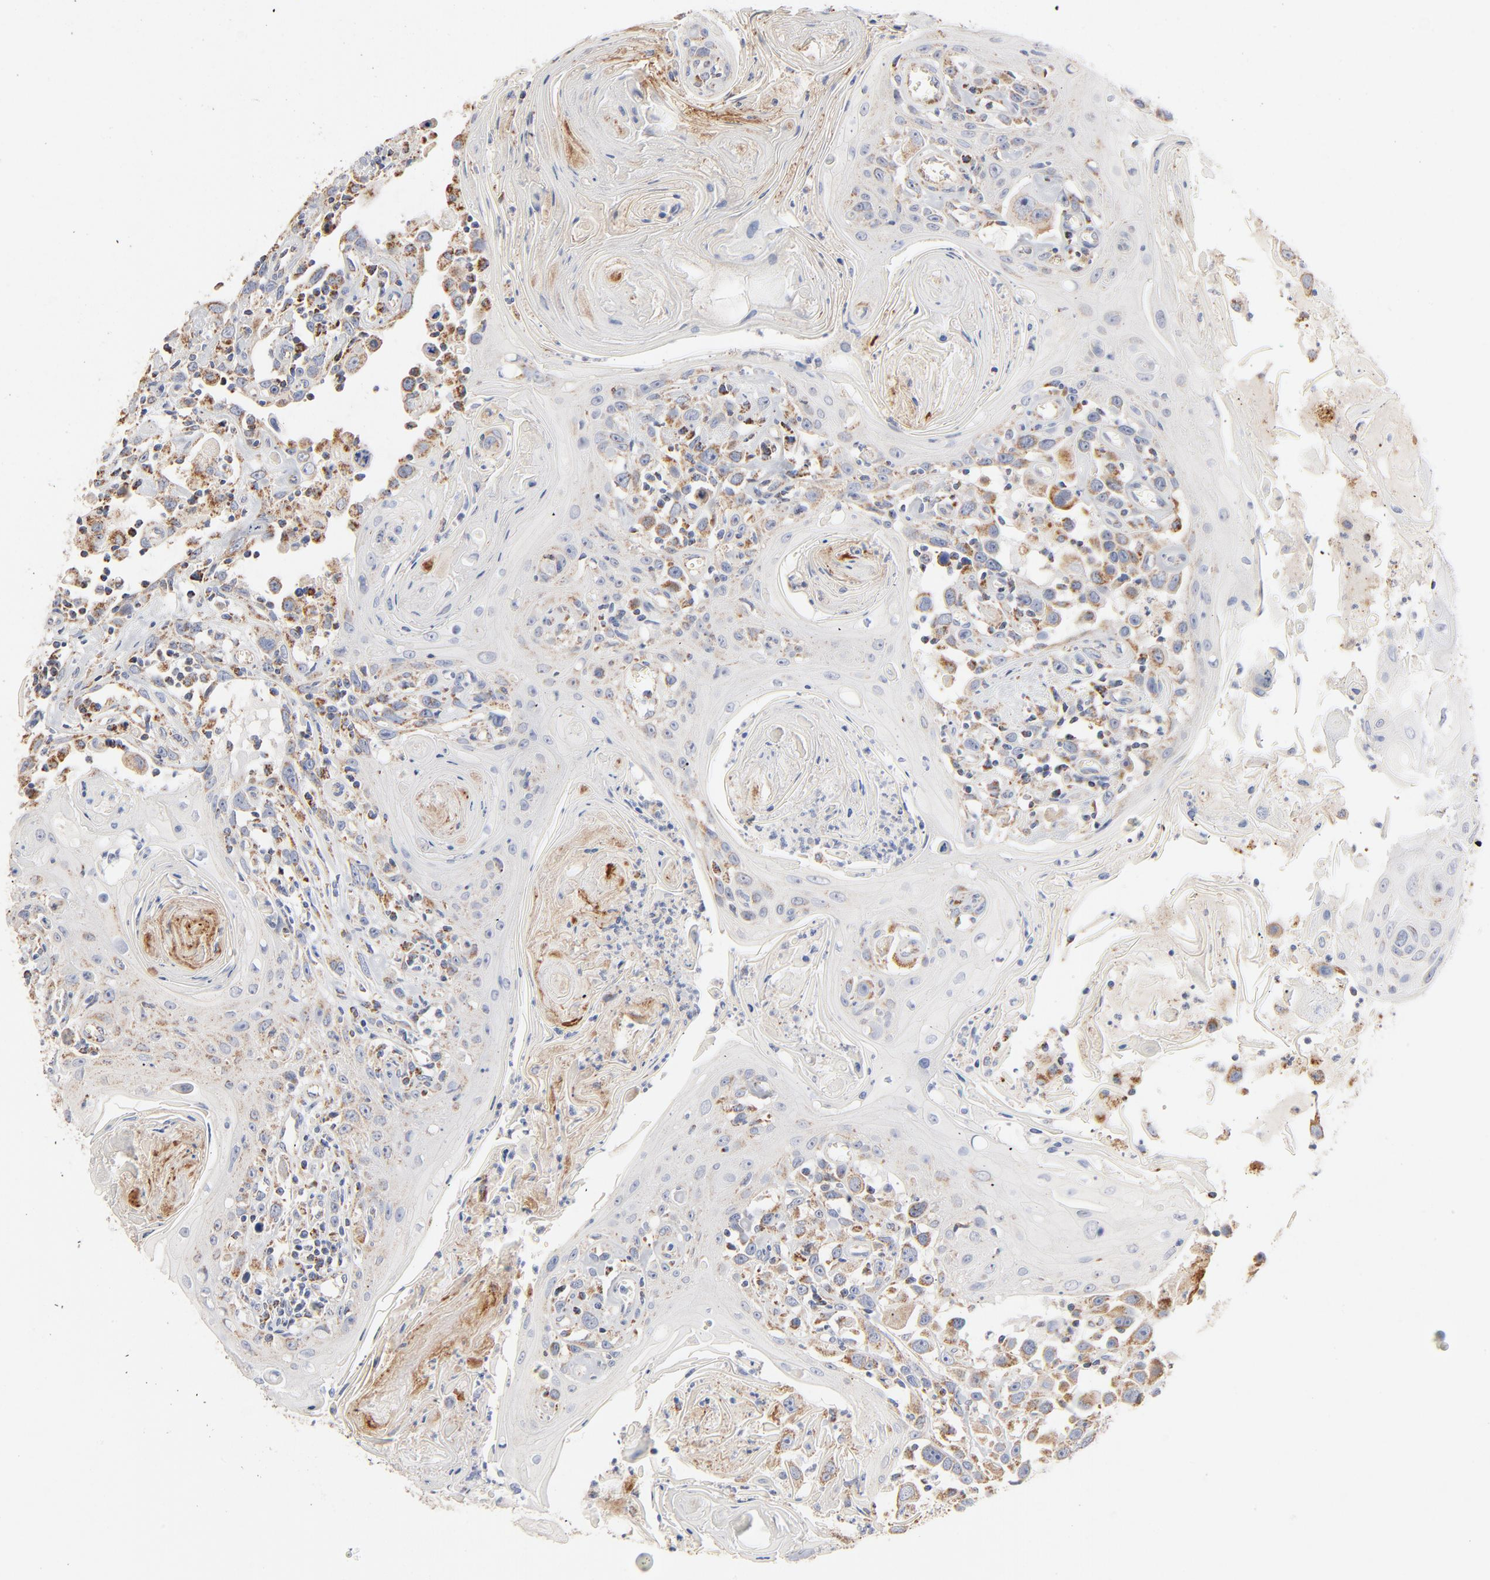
{"staining": {"intensity": "moderate", "quantity": ">75%", "location": "cytoplasmic/membranous"}, "tissue": "head and neck cancer", "cell_type": "Tumor cells", "image_type": "cancer", "snomed": [{"axis": "morphology", "description": "Squamous cell carcinoma, NOS"}, {"axis": "topography", "description": "Oral tissue"}, {"axis": "topography", "description": "Head-Neck"}], "caption": "Immunohistochemistry photomicrograph of neoplastic tissue: human head and neck squamous cell carcinoma stained using immunohistochemistry shows medium levels of moderate protein expression localized specifically in the cytoplasmic/membranous of tumor cells, appearing as a cytoplasmic/membranous brown color.", "gene": "UQCRC1", "patient": {"sex": "female", "age": 76}}